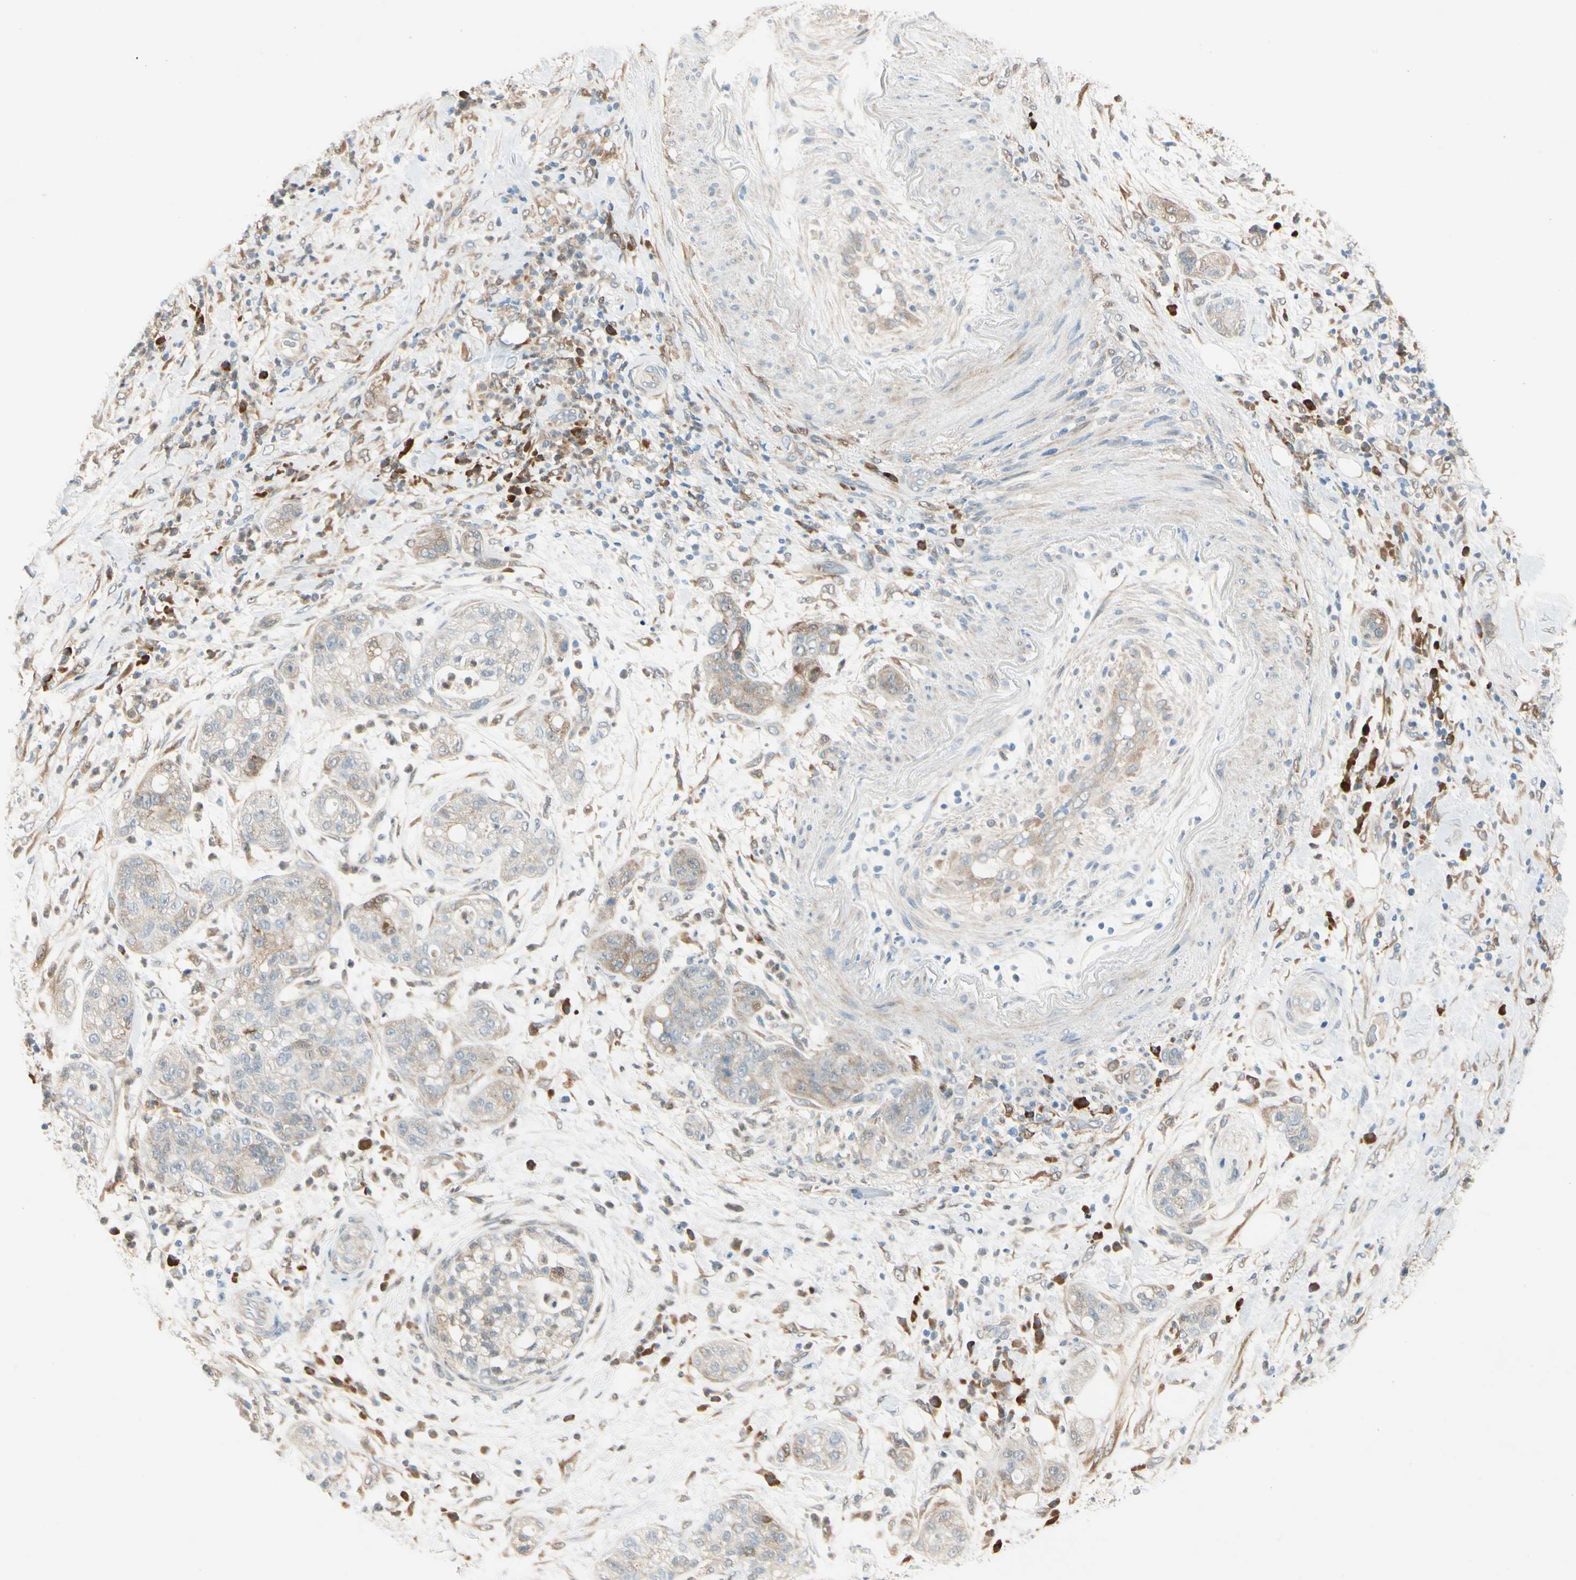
{"staining": {"intensity": "weak", "quantity": ">75%", "location": "cytoplasmic/membranous"}, "tissue": "pancreatic cancer", "cell_type": "Tumor cells", "image_type": "cancer", "snomed": [{"axis": "morphology", "description": "Adenocarcinoma, NOS"}, {"axis": "topography", "description": "Pancreas"}], "caption": "Immunohistochemical staining of pancreatic cancer displays weak cytoplasmic/membranous protein staining in approximately >75% of tumor cells.", "gene": "WIPI1", "patient": {"sex": "female", "age": 78}}